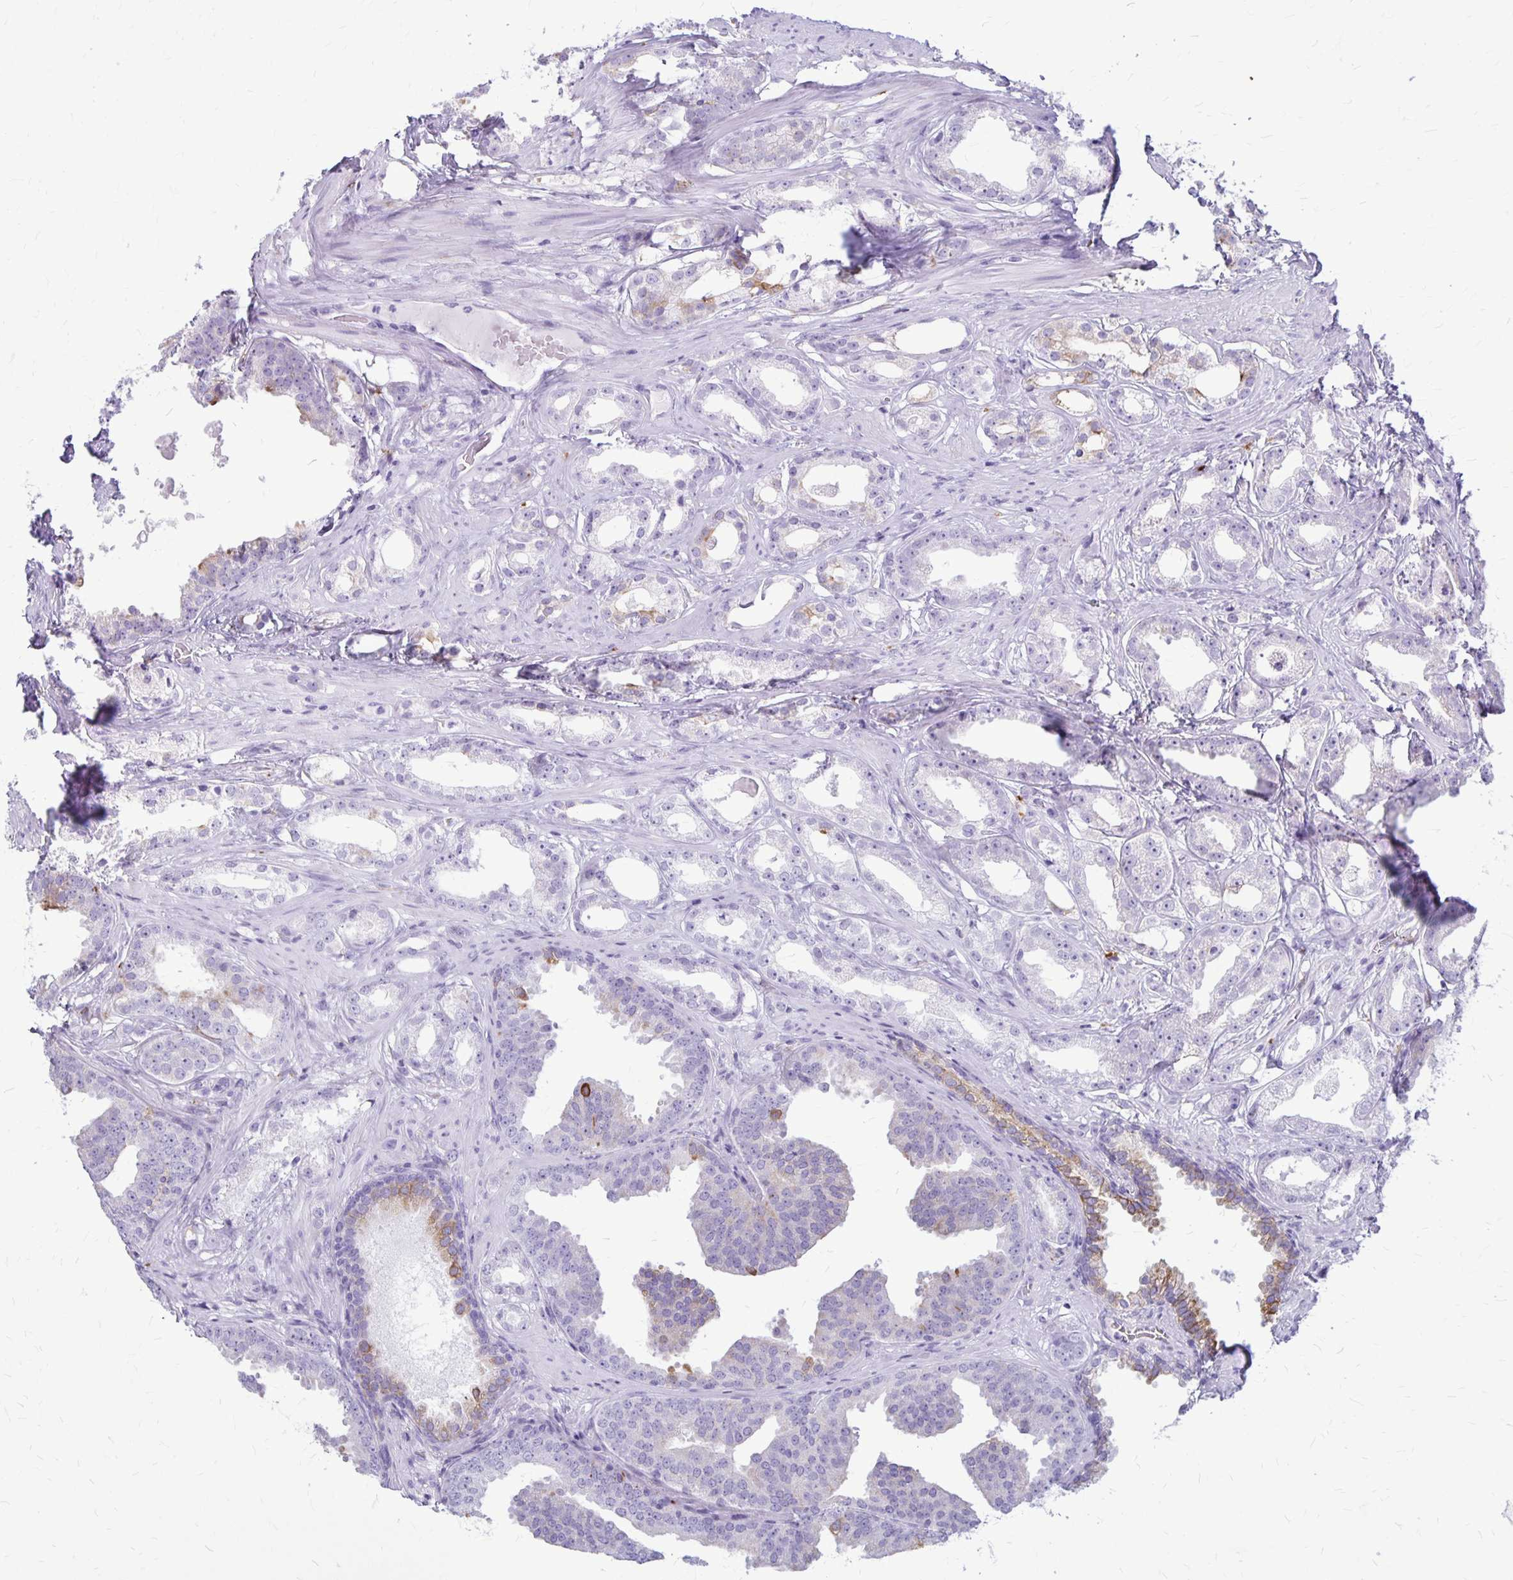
{"staining": {"intensity": "negative", "quantity": "none", "location": "none"}, "tissue": "prostate cancer", "cell_type": "Tumor cells", "image_type": "cancer", "snomed": [{"axis": "morphology", "description": "Adenocarcinoma, Low grade"}, {"axis": "topography", "description": "Prostate"}], "caption": "This is an IHC image of prostate cancer (low-grade adenocarcinoma). There is no expression in tumor cells.", "gene": "RTN1", "patient": {"sex": "male", "age": 65}}